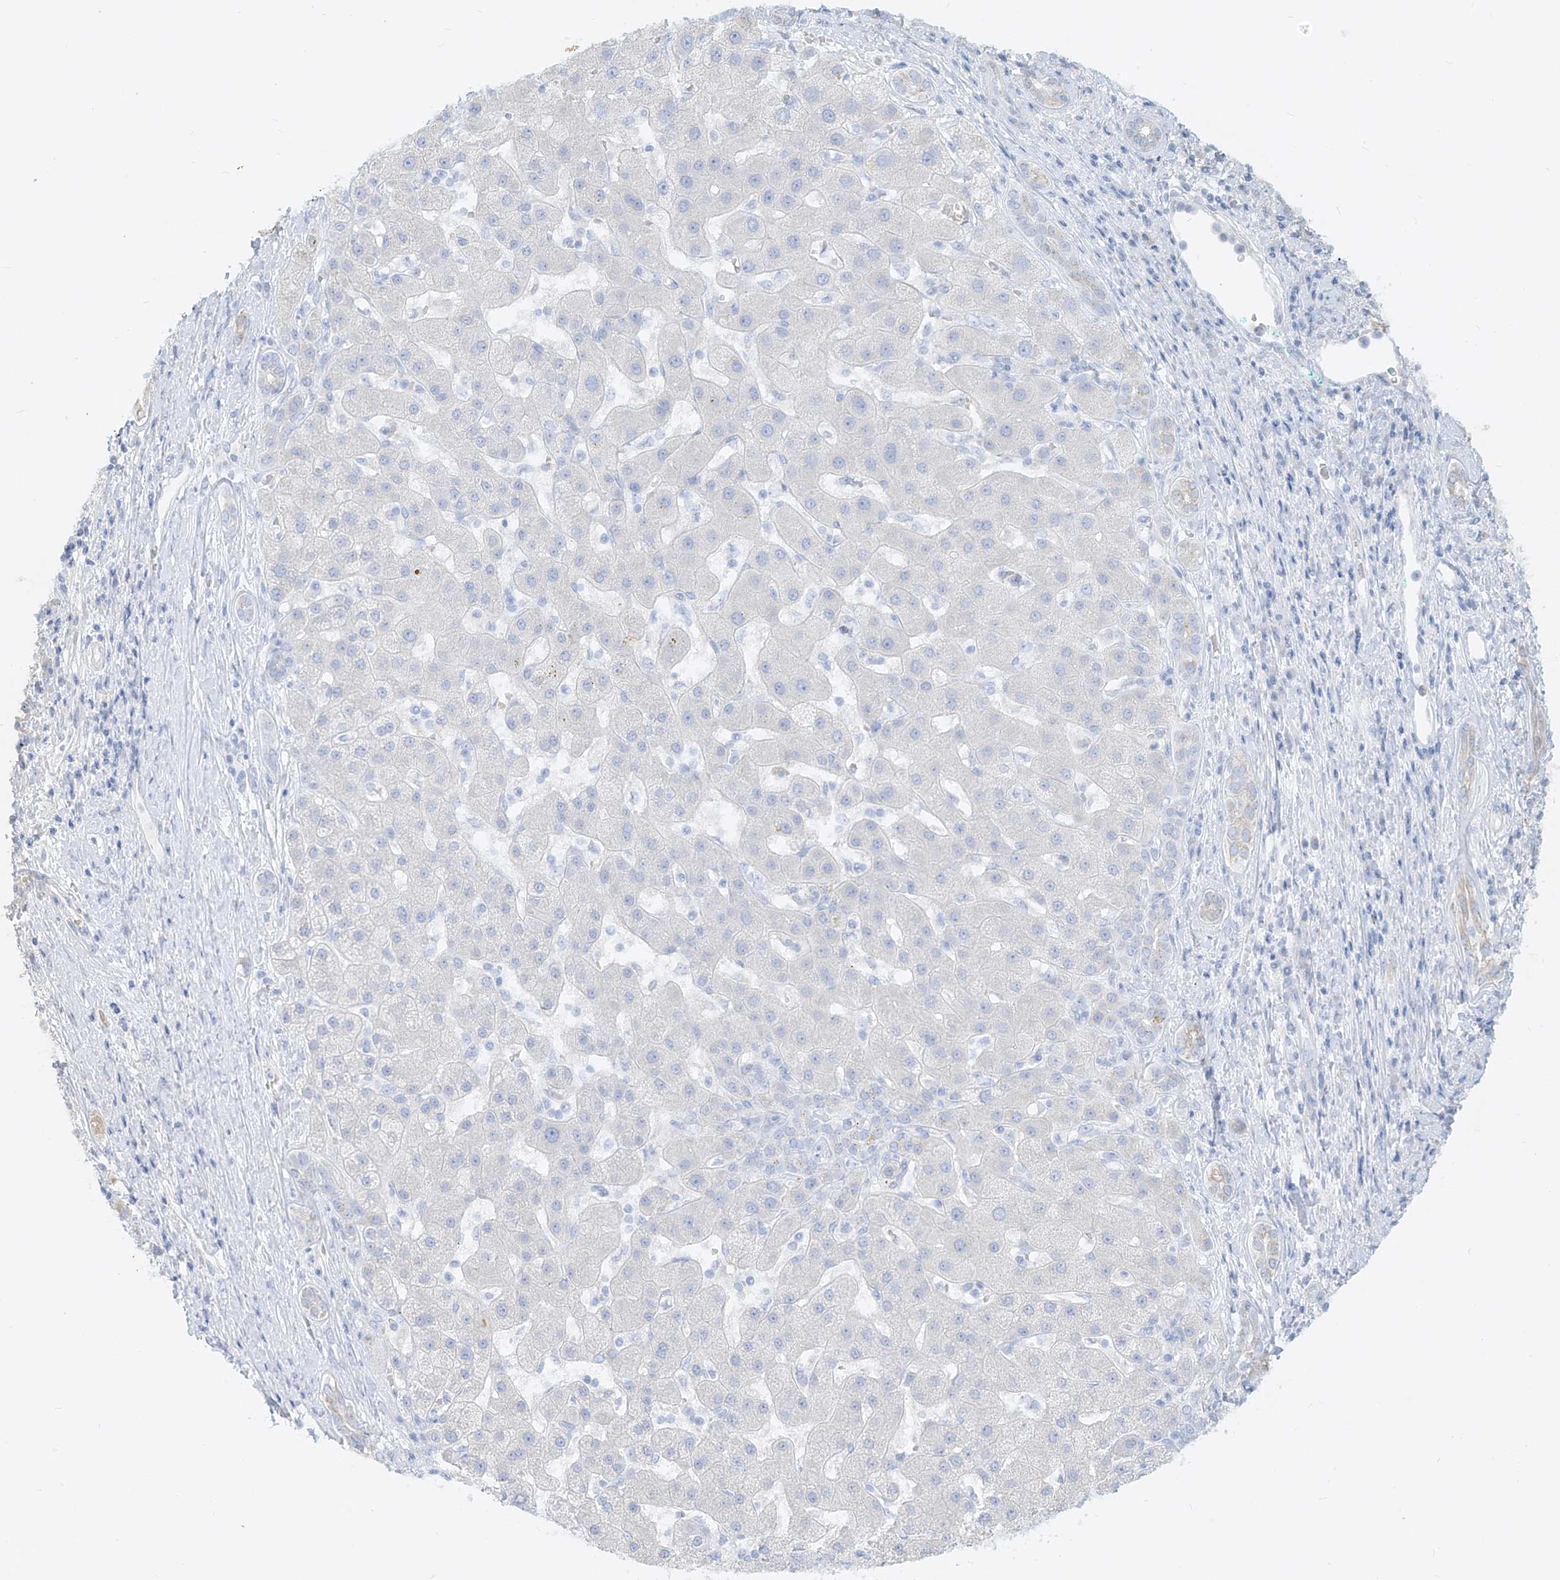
{"staining": {"intensity": "weak", "quantity": "<25%", "location": "cytoplasmic/membranous"}, "tissue": "liver cancer", "cell_type": "Tumor cells", "image_type": "cancer", "snomed": [{"axis": "morphology", "description": "Carcinoma, Hepatocellular, NOS"}, {"axis": "topography", "description": "Liver"}], "caption": "Tumor cells are negative for brown protein staining in liver hepatocellular carcinoma.", "gene": "KPNA7", "patient": {"sex": "male", "age": 65}}